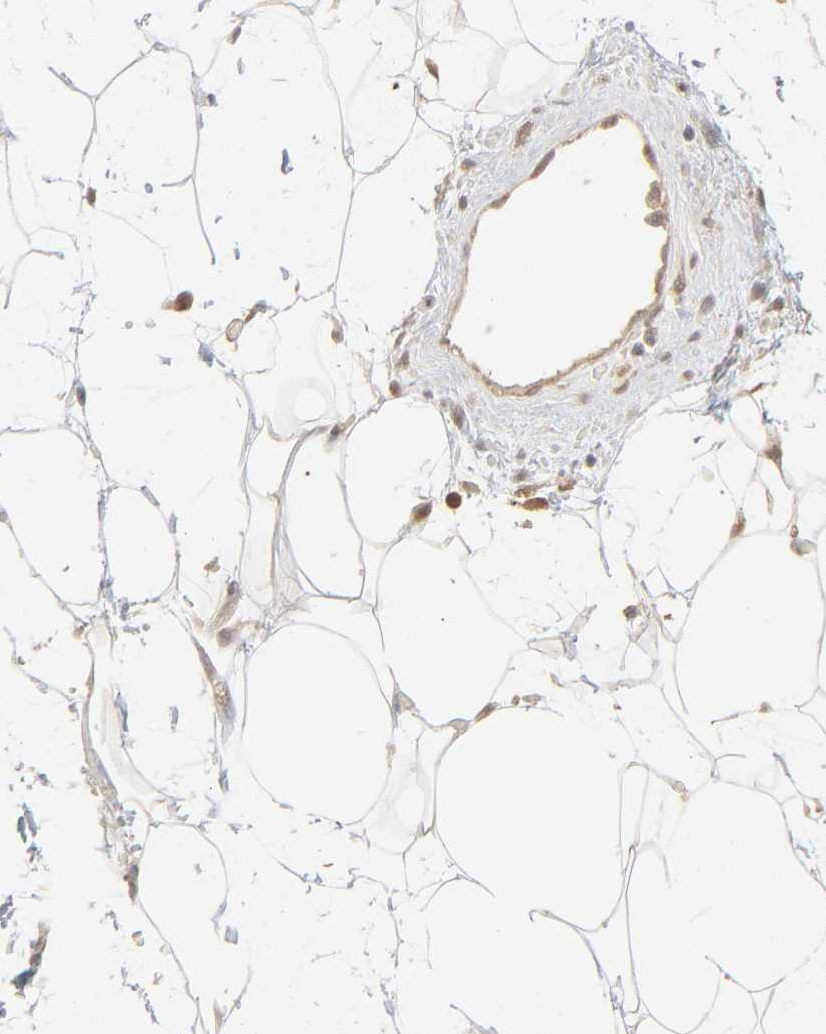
{"staining": {"intensity": "negative", "quantity": "none", "location": "none"}, "tissue": "adipose tissue", "cell_type": "Adipocytes", "image_type": "normal", "snomed": [{"axis": "morphology", "description": "Normal tissue, NOS"}, {"axis": "topography", "description": "Soft tissue"}], "caption": "Immunohistochemistry (IHC) of unremarkable human adipose tissue displays no expression in adipocytes.", "gene": "SCFD1", "patient": {"sex": "male", "age": 72}}